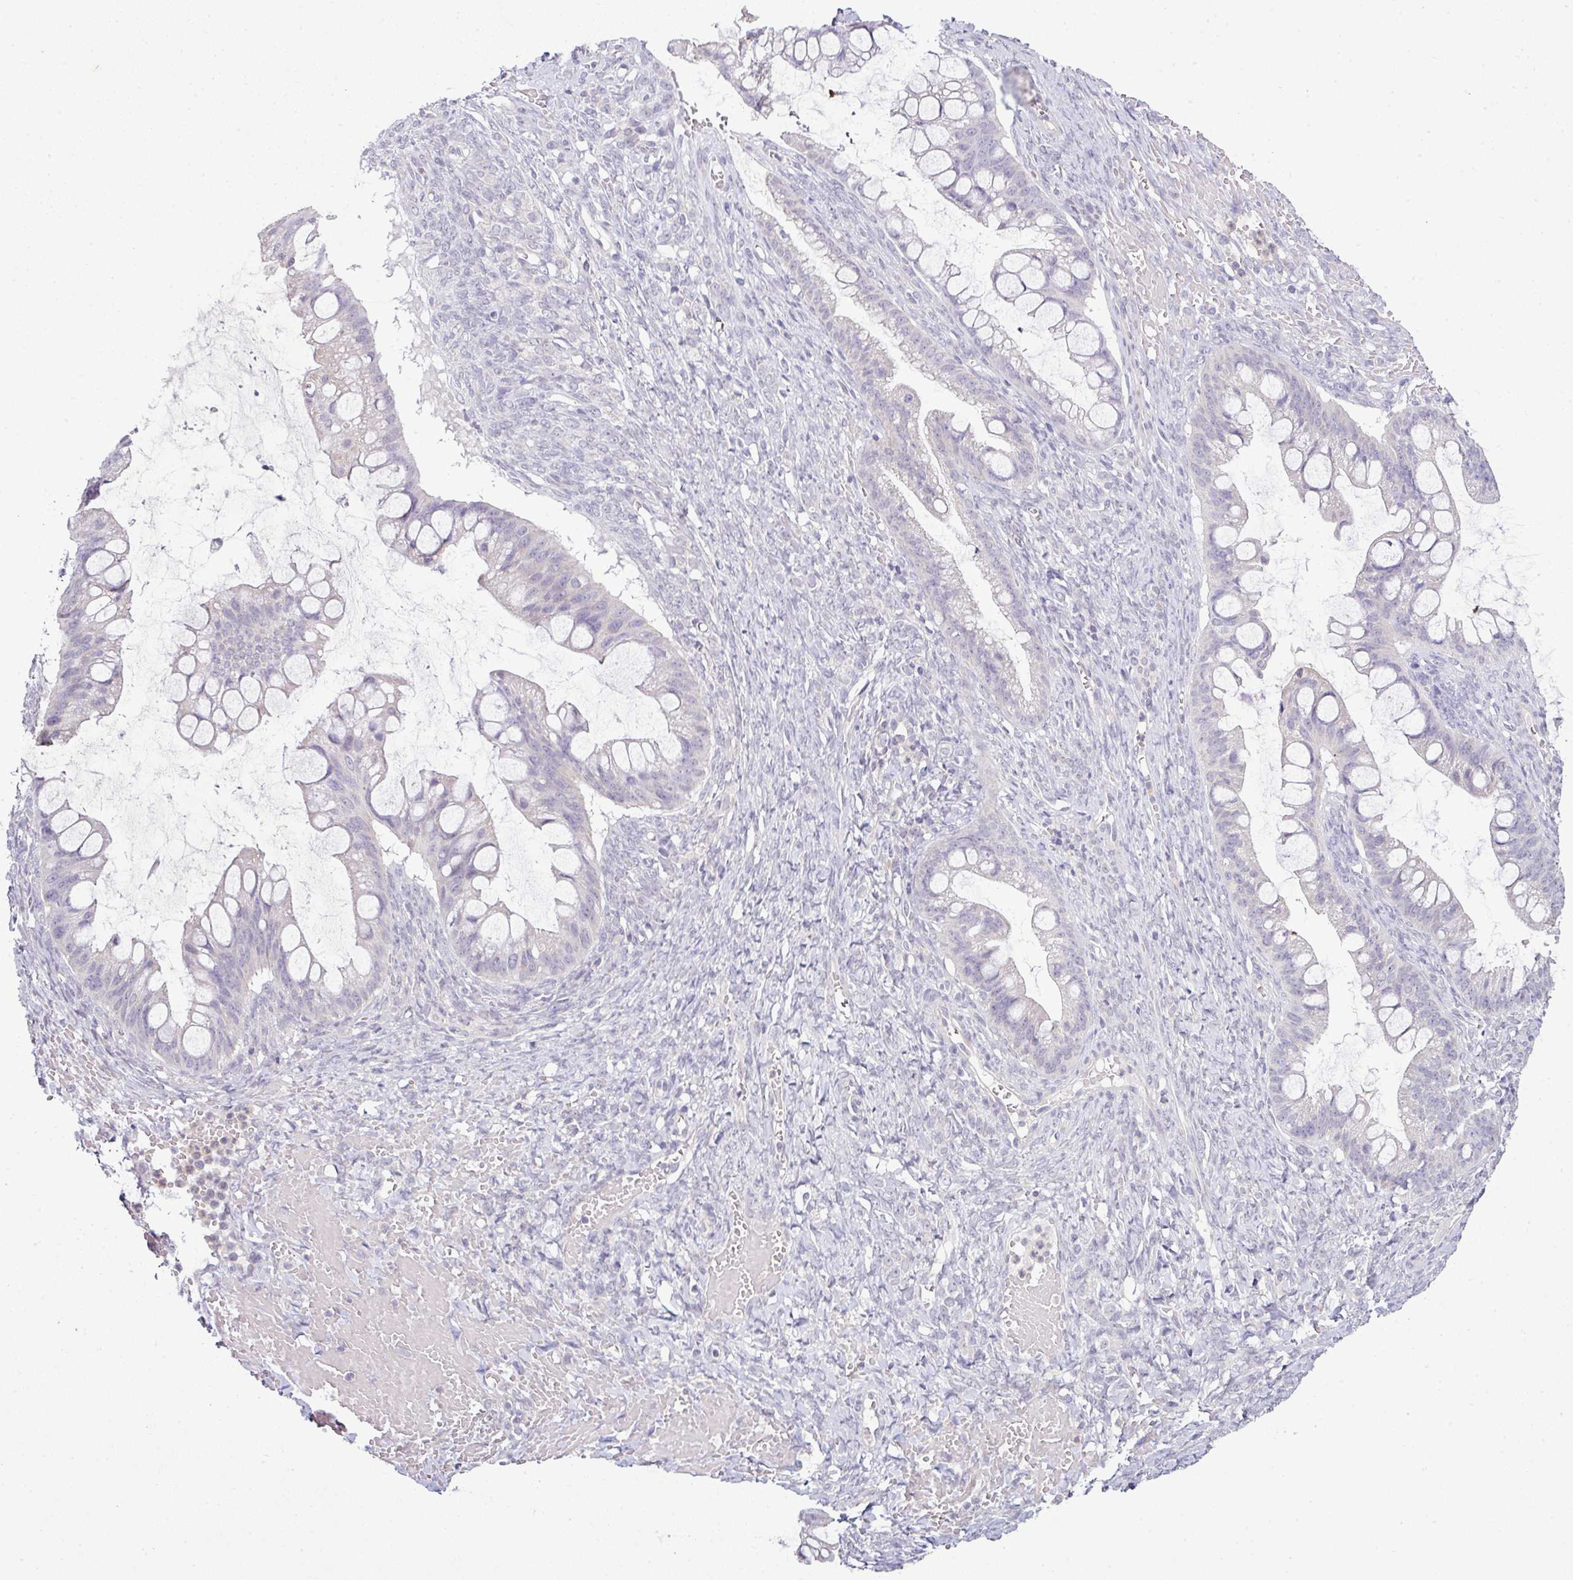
{"staining": {"intensity": "negative", "quantity": "none", "location": "none"}, "tissue": "ovarian cancer", "cell_type": "Tumor cells", "image_type": "cancer", "snomed": [{"axis": "morphology", "description": "Cystadenocarcinoma, mucinous, NOS"}, {"axis": "topography", "description": "Ovary"}], "caption": "This is a histopathology image of immunohistochemistry (IHC) staining of ovarian mucinous cystadenocarcinoma, which shows no staining in tumor cells.", "gene": "HBEGF", "patient": {"sex": "female", "age": 73}}